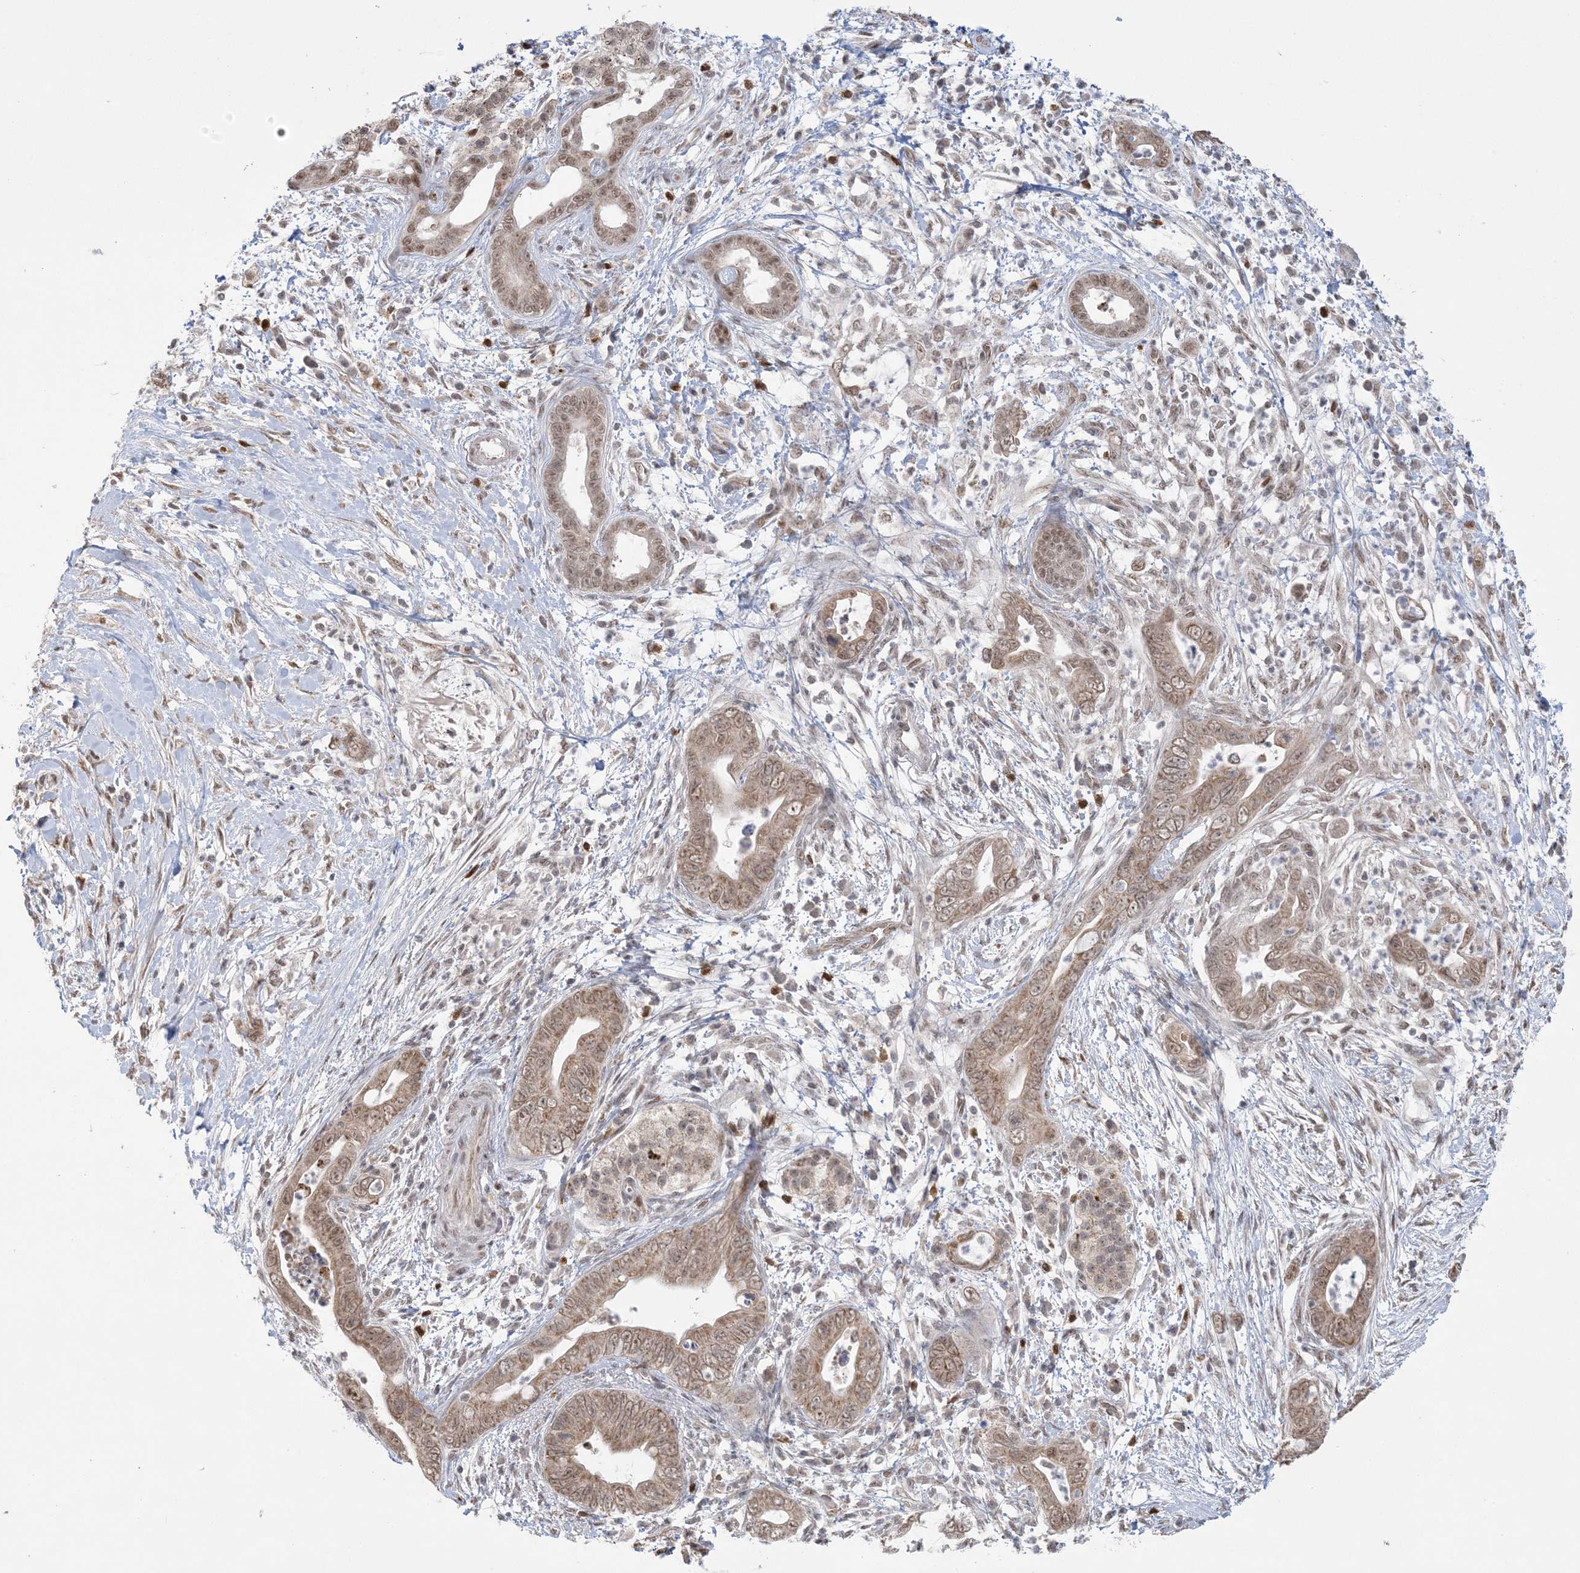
{"staining": {"intensity": "moderate", "quantity": ">75%", "location": "cytoplasmic/membranous,nuclear"}, "tissue": "pancreatic cancer", "cell_type": "Tumor cells", "image_type": "cancer", "snomed": [{"axis": "morphology", "description": "Adenocarcinoma, NOS"}, {"axis": "topography", "description": "Pancreas"}], "caption": "Protein analysis of adenocarcinoma (pancreatic) tissue demonstrates moderate cytoplasmic/membranous and nuclear positivity in about >75% of tumor cells.", "gene": "TRMT10C", "patient": {"sex": "male", "age": 75}}